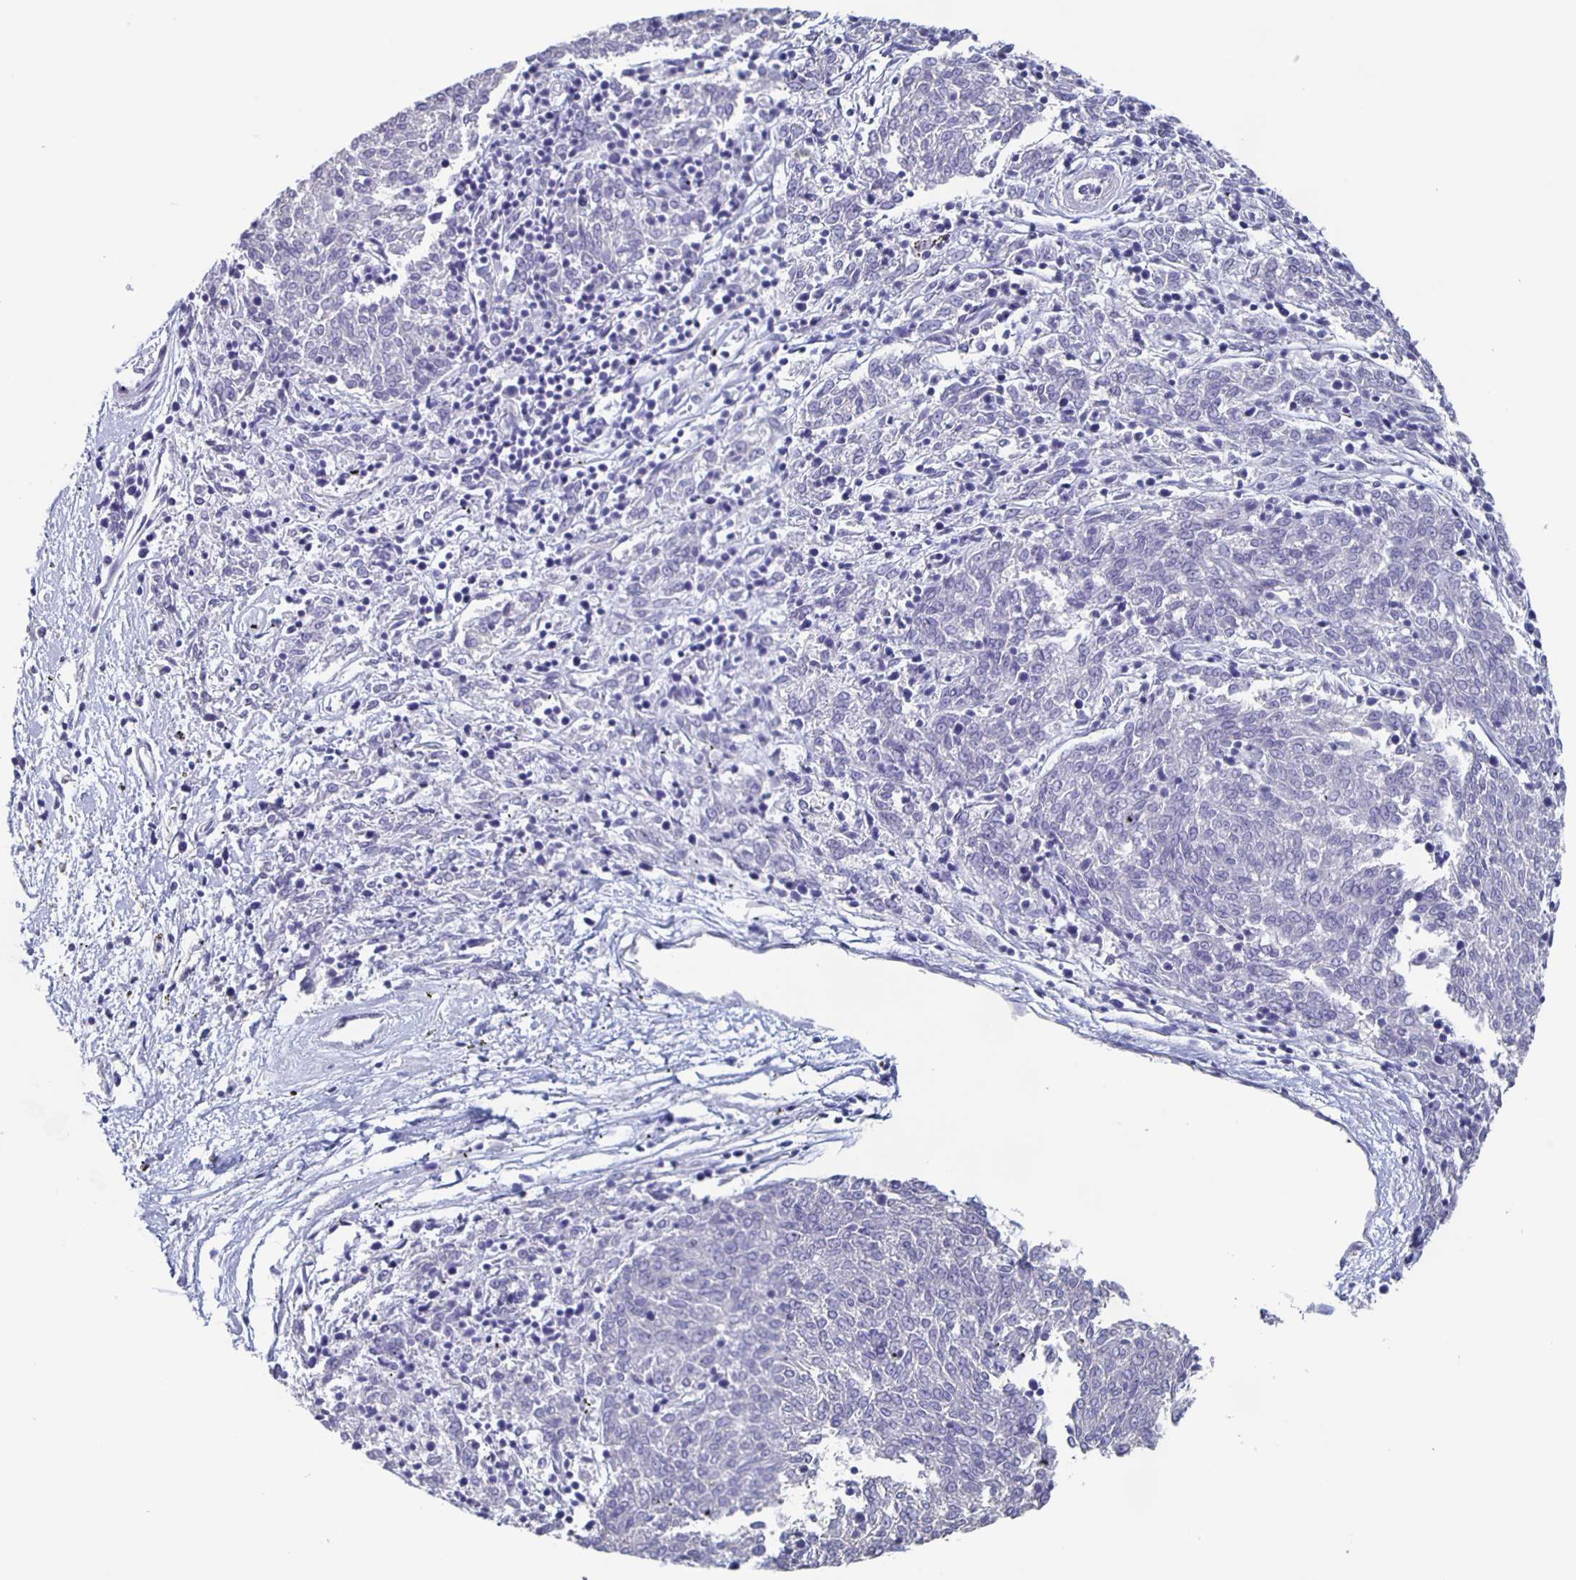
{"staining": {"intensity": "negative", "quantity": "none", "location": "none"}, "tissue": "melanoma", "cell_type": "Tumor cells", "image_type": "cancer", "snomed": [{"axis": "morphology", "description": "Malignant melanoma, NOS"}, {"axis": "topography", "description": "Skin"}], "caption": "This is a photomicrograph of immunohistochemistry staining of melanoma, which shows no staining in tumor cells.", "gene": "FGA", "patient": {"sex": "female", "age": 72}}